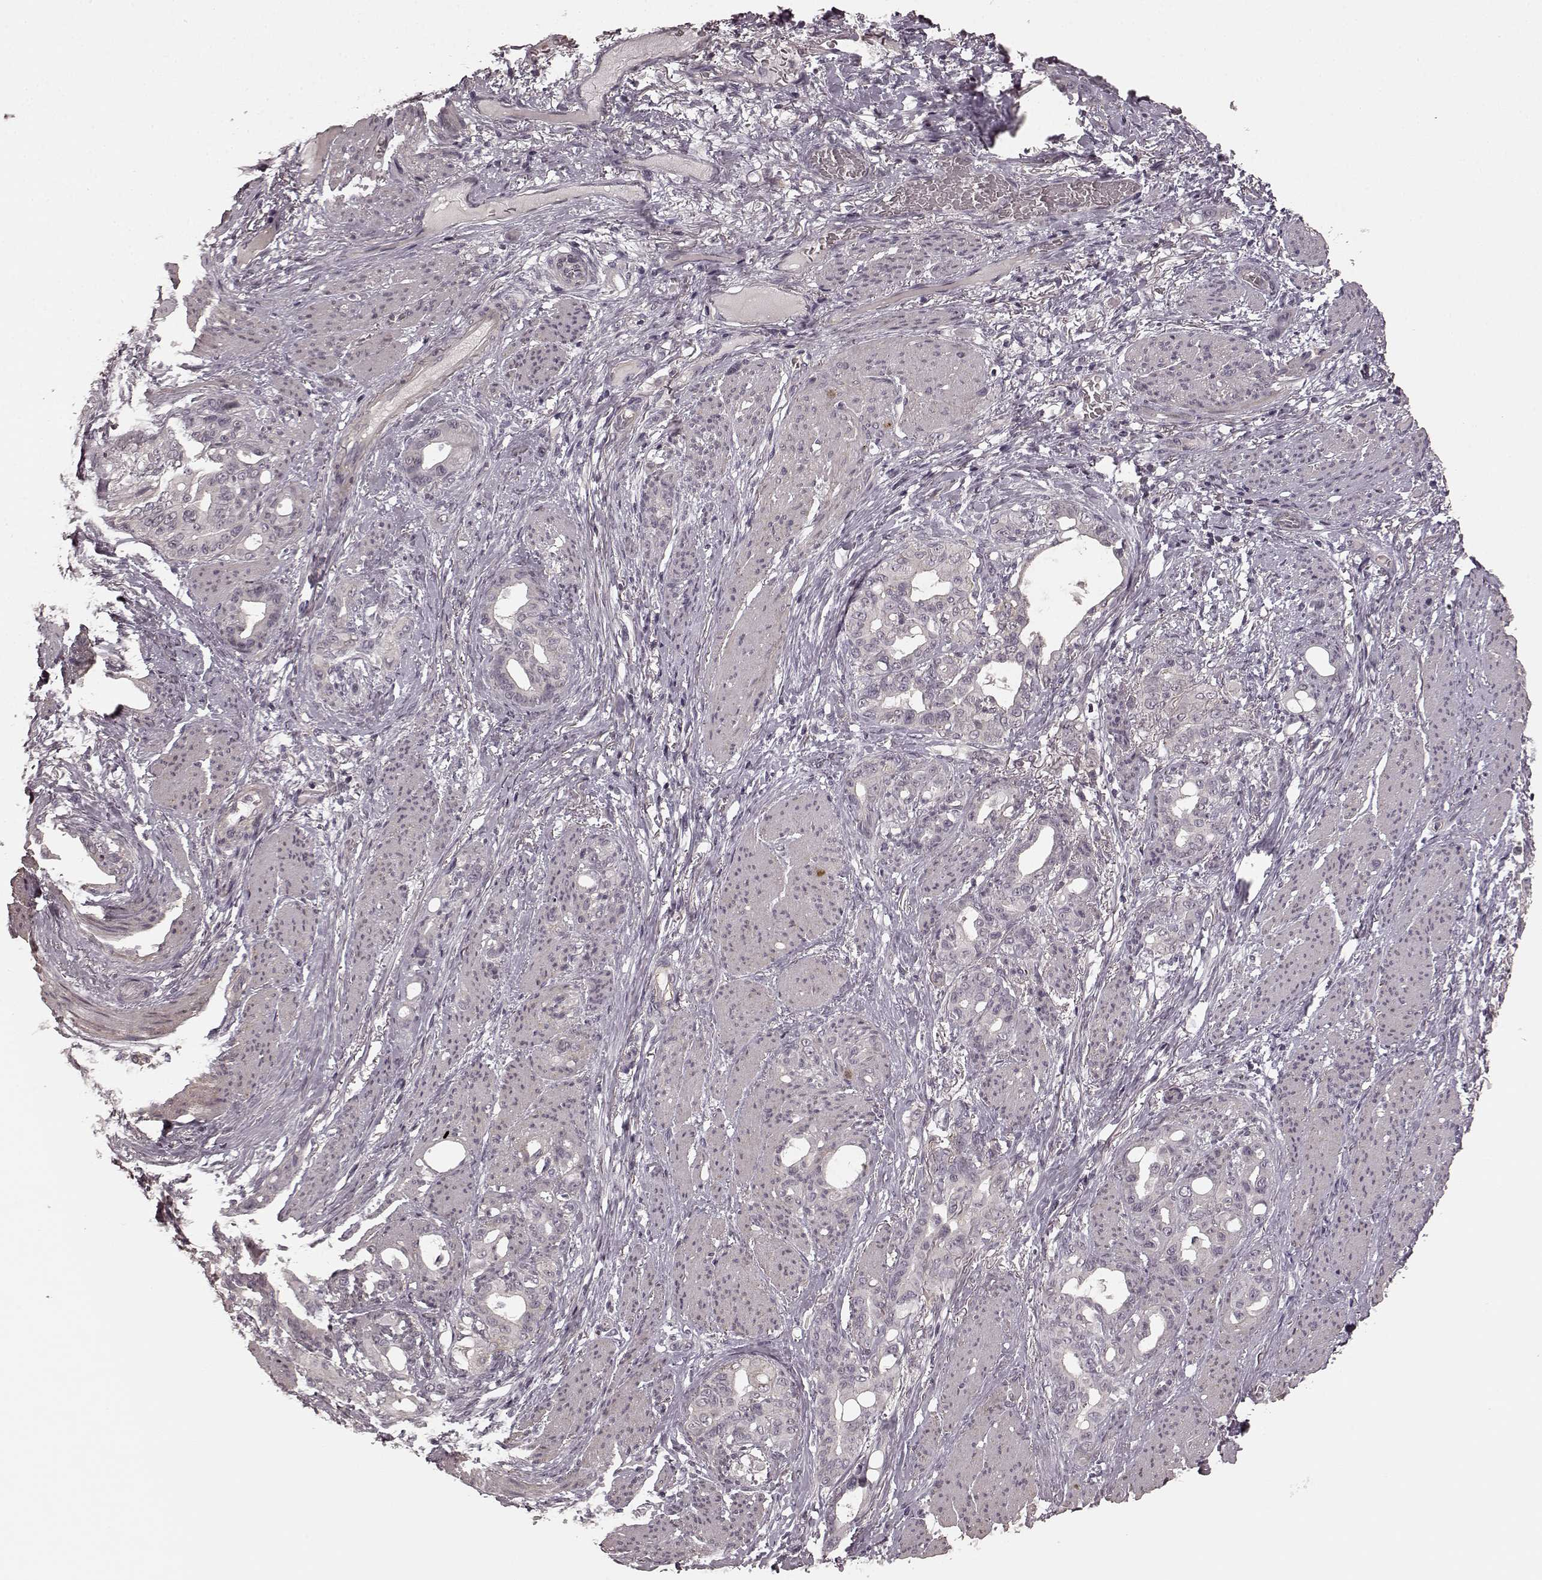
{"staining": {"intensity": "negative", "quantity": "none", "location": "none"}, "tissue": "stomach cancer", "cell_type": "Tumor cells", "image_type": "cancer", "snomed": [{"axis": "morphology", "description": "Normal tissue, NOS"}, {"axis": "morphology", "description": "Adenocarcinoma, NOS"}, {"axis": "topography", "description": "Esophagus"}, {"axis": "topography", "description": "Stomach, upper"}], "caption": "Protein analysis of stomach adenocarcinoma demonstrates no significant staining in tumor cells.", "gene": "PRKCE", "patient": {"sex": "male", "age": 62}}